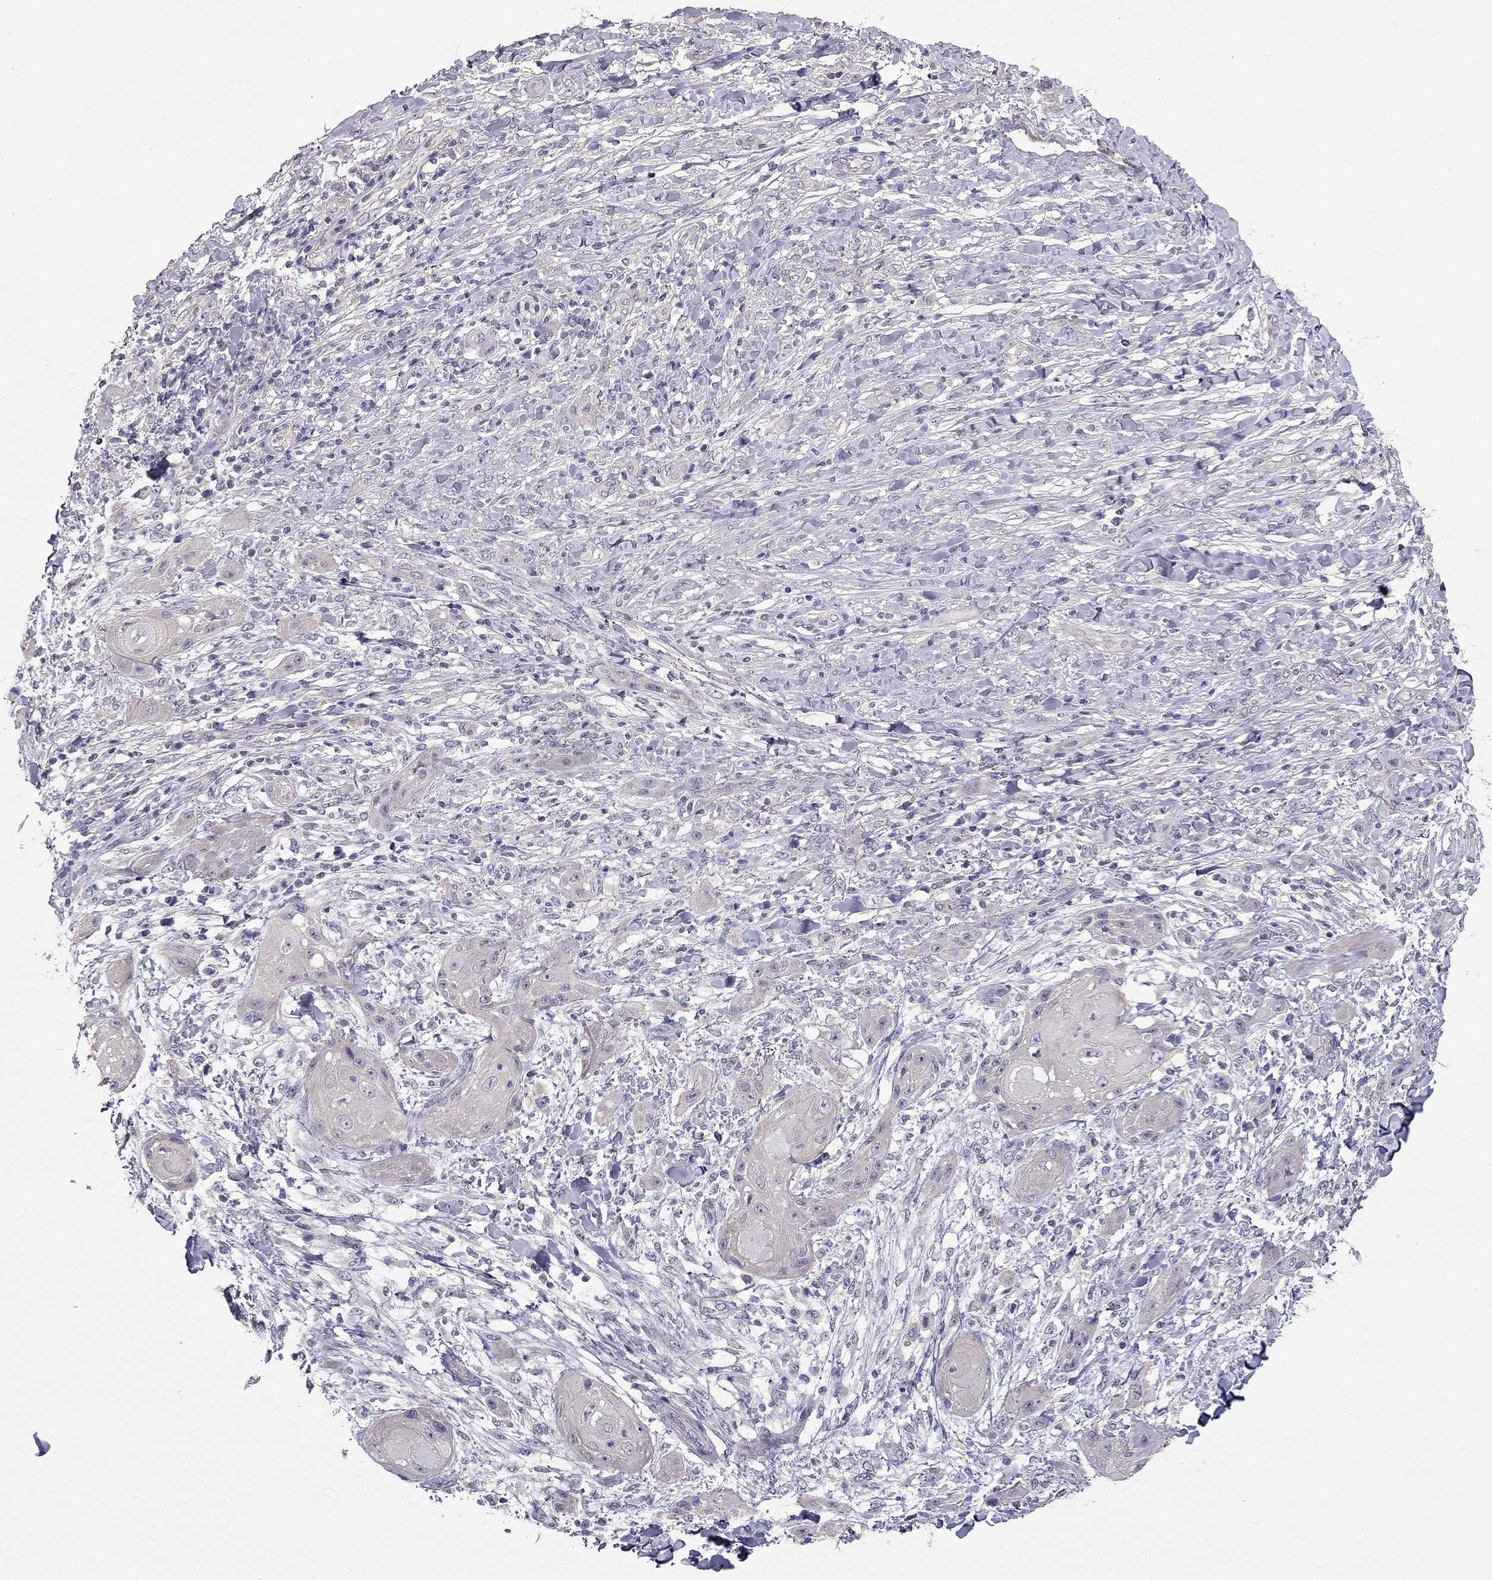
{"staining": {"intensity": "negative", "quantity": "none", "location": "none"}, "tissue": "skin cancer", "cell_type": "Tumor cells", "image_type": "cancer", "snomed": [{"axis": "morphology", "description": "Squamous cell carcinoma, NOS"}, {"axis": "topography", "description": "Skin"}], "caption": "Immunohistochemistry (IHC) of skin squamous cell carcinoma displays no positivity in tumor cells.", "gene": "HSFX1", "patient": {"sex": "male", "age": 62}}